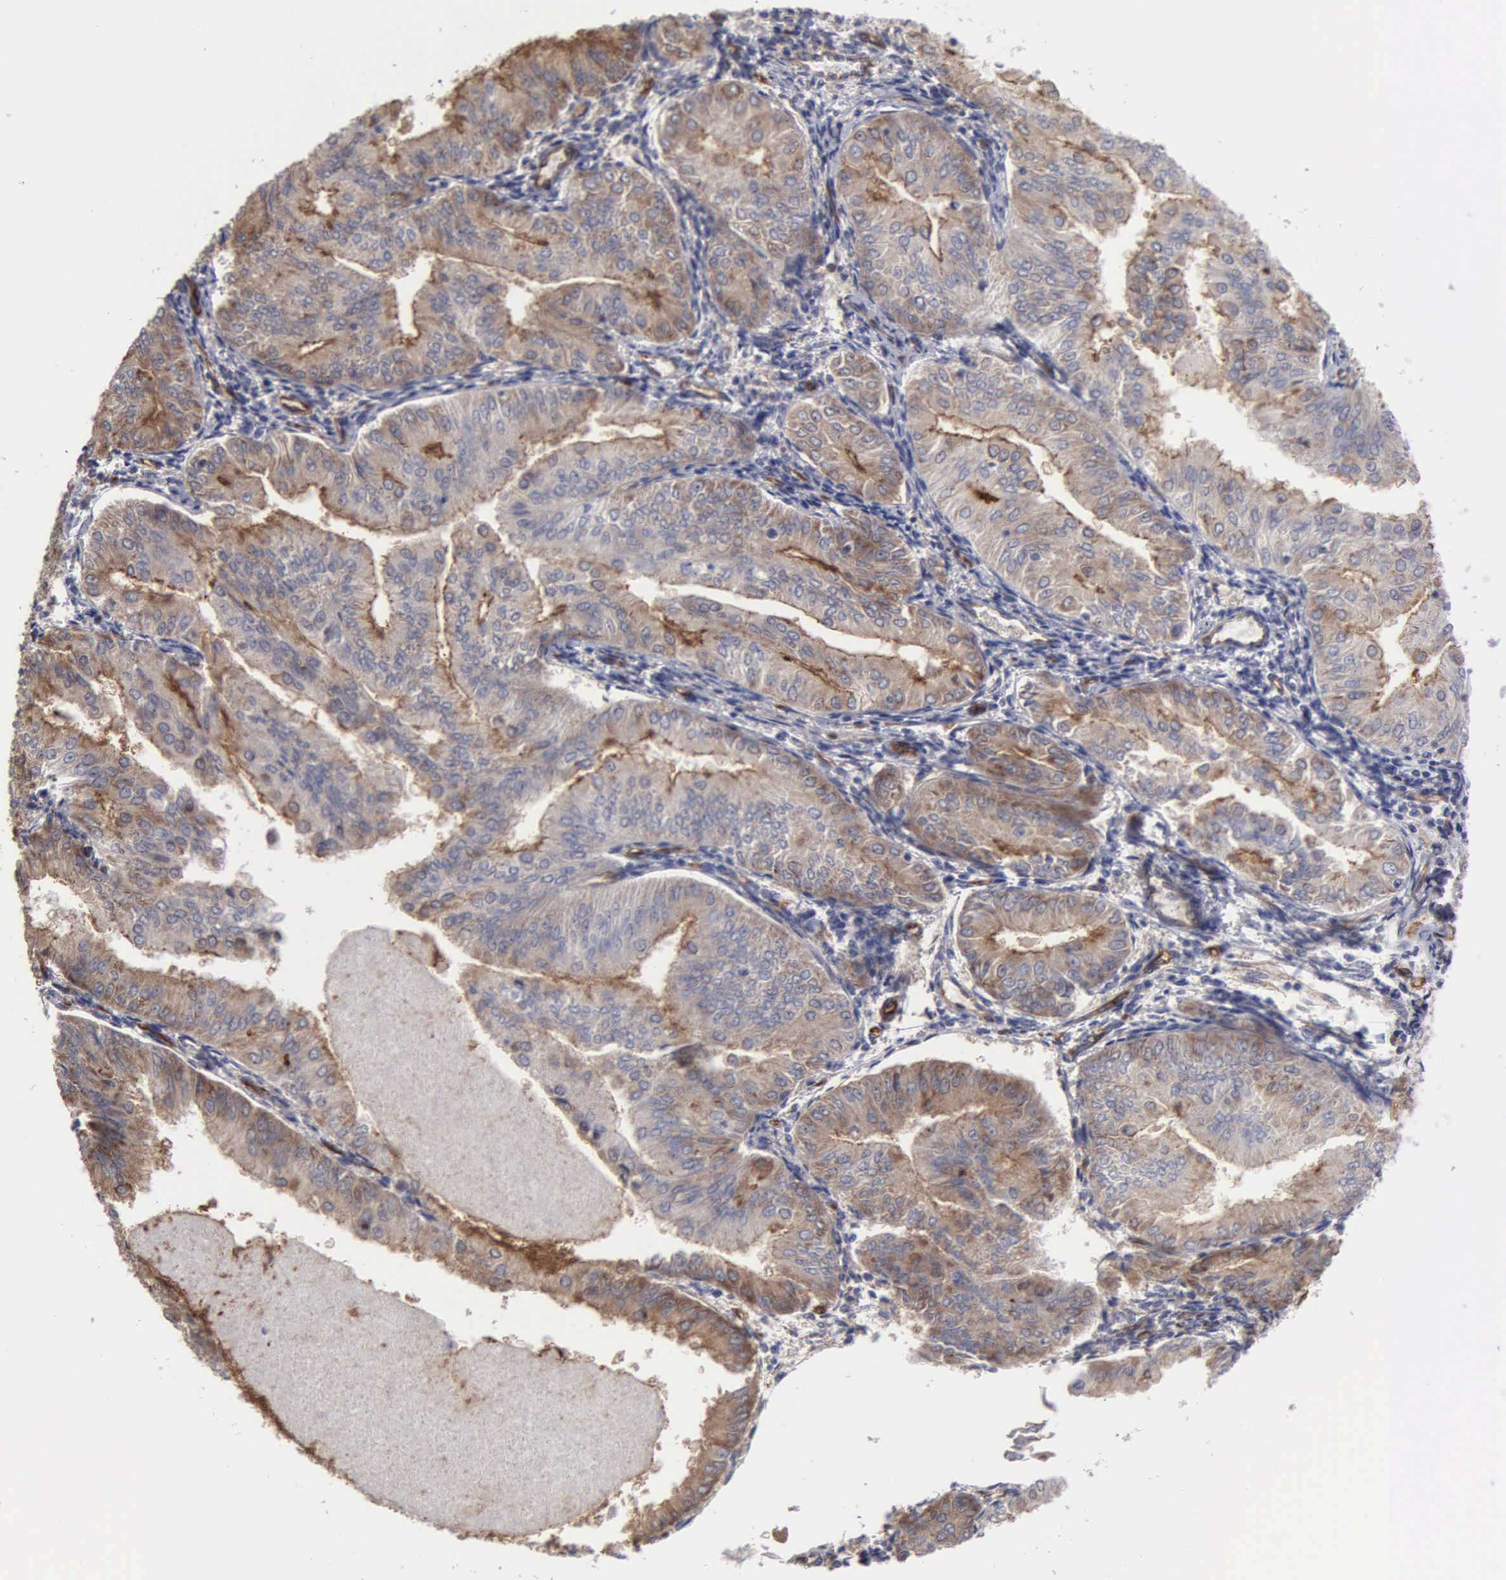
{"staining": {"intensity": "moderate", "quantity": ">75%", "location": "cytoplasmic/membranous"}, "tissue": "endometrial cancer", "cell_type": "Tumor cells", "image_type": "cancer", "snomed": [{"axis": "morphology", "description": "Adenocarcinoma, NOS"}, {"axis": "topography", "description": "Endometrium"}], "caption": "A medium amount of moderate cytoplasmic/membranous positivity is present in about >75% of tumor cells in endometrial cancer tissue.", "gene": "RDX", "patient": {"sex": "female", "age": 53}}